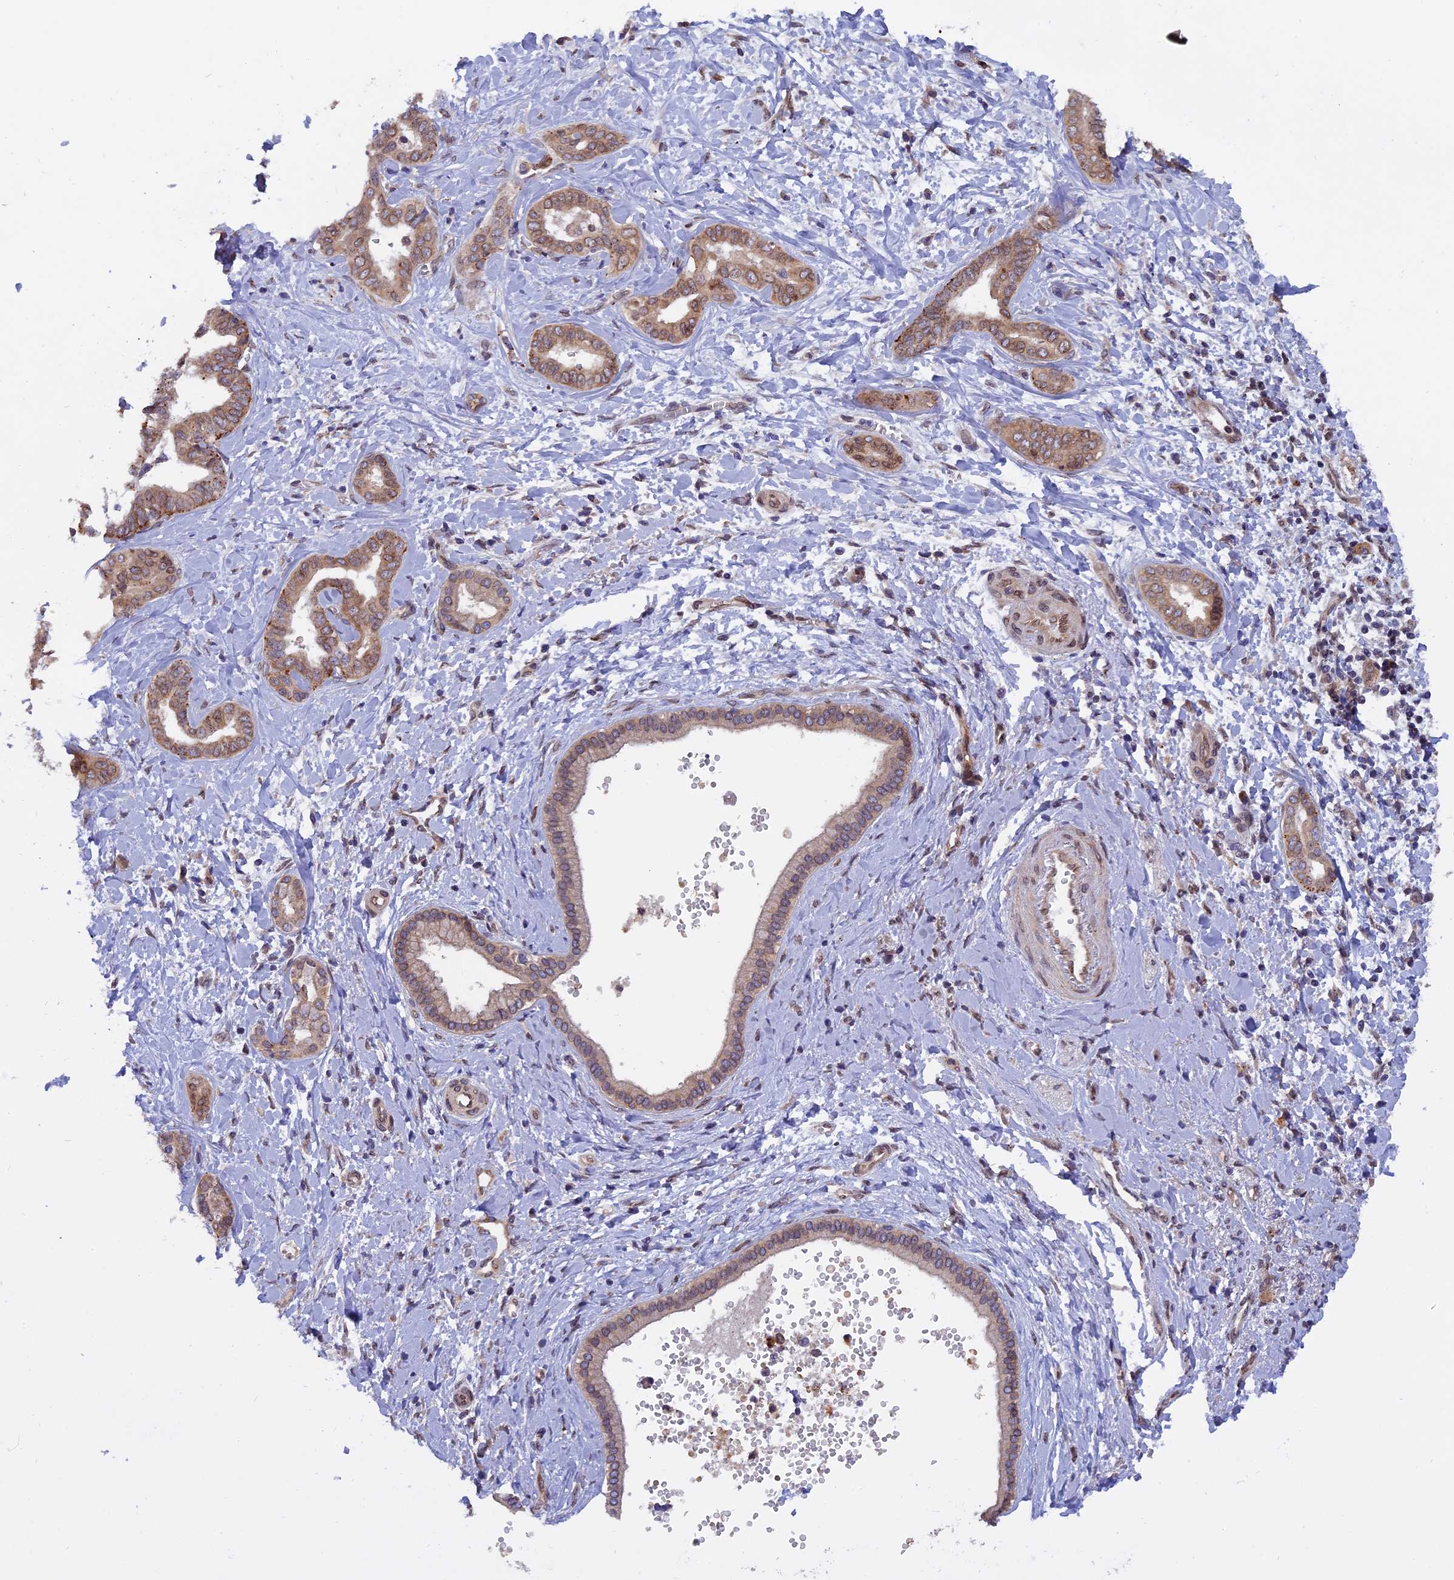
{"staining": {"intensity": "moderate", "quantity": ">75%", "location": "cytoplasmic/membranous"}, "tissue": "liver cancer", "cell_type": "Tumor cells", "image_type": "cancer", "snomed": [{"axis": "morphology", "description": "Cholangiocarcinoma"}, {"axis": "topography", "description": "Liver"}], "caption": "Immunohistochemistry (IHC) histopathology image of neoplastic tissue: human liver cholangiocarcinoma stained using immunohistochemistry (IHC) shows medium levels of moderate protein expression localized specifically in the cytoplasmic/membranous of tumor cells, appearing as a cytoplasmic/membranous brown color.", "gene": "CHMP2A", "patient": {"sex": "female", "age": 77}}